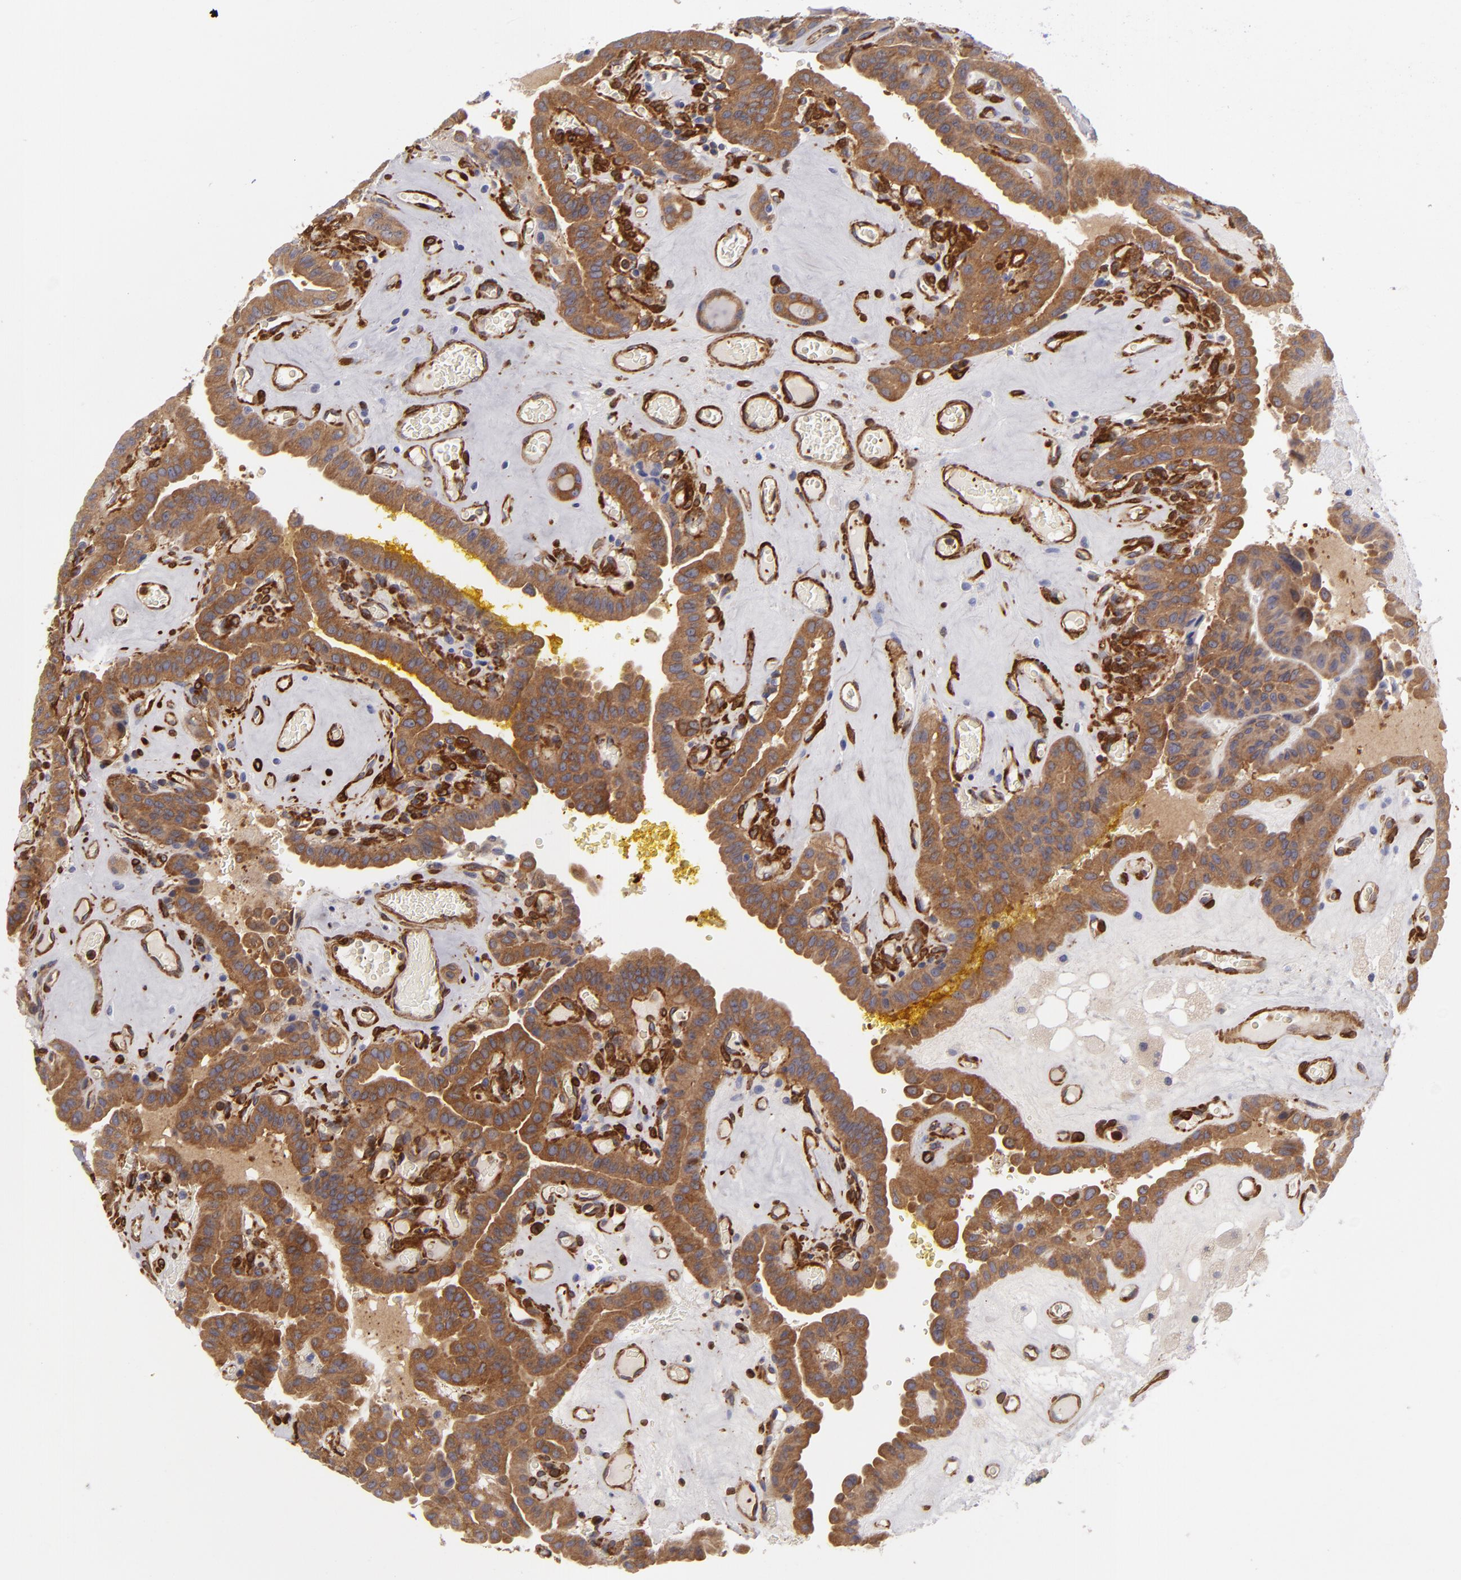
{"staining": {"intensity": "strong", "quantity": ">75%", "location": "cytoplasmic/membranous"}, "tissue": "thyroid cancer", "cell_type": "Tumor cells", "image_type": "cancer", "snomed": [{"axis": "morphology", "description": "Papillary adenocarcinoma, NOS"}, {"axis": "topography", "description": "Thyroid gland"}], "caption": "Papillary adenocarcinoma (thyroid) was stained to show a protein in brown. There is high levels of strong cytoplasmic/membranous expression in about >75% of tumor cells.", "gene": "VCL", "patient": {"sex": "male", "age": 87}}